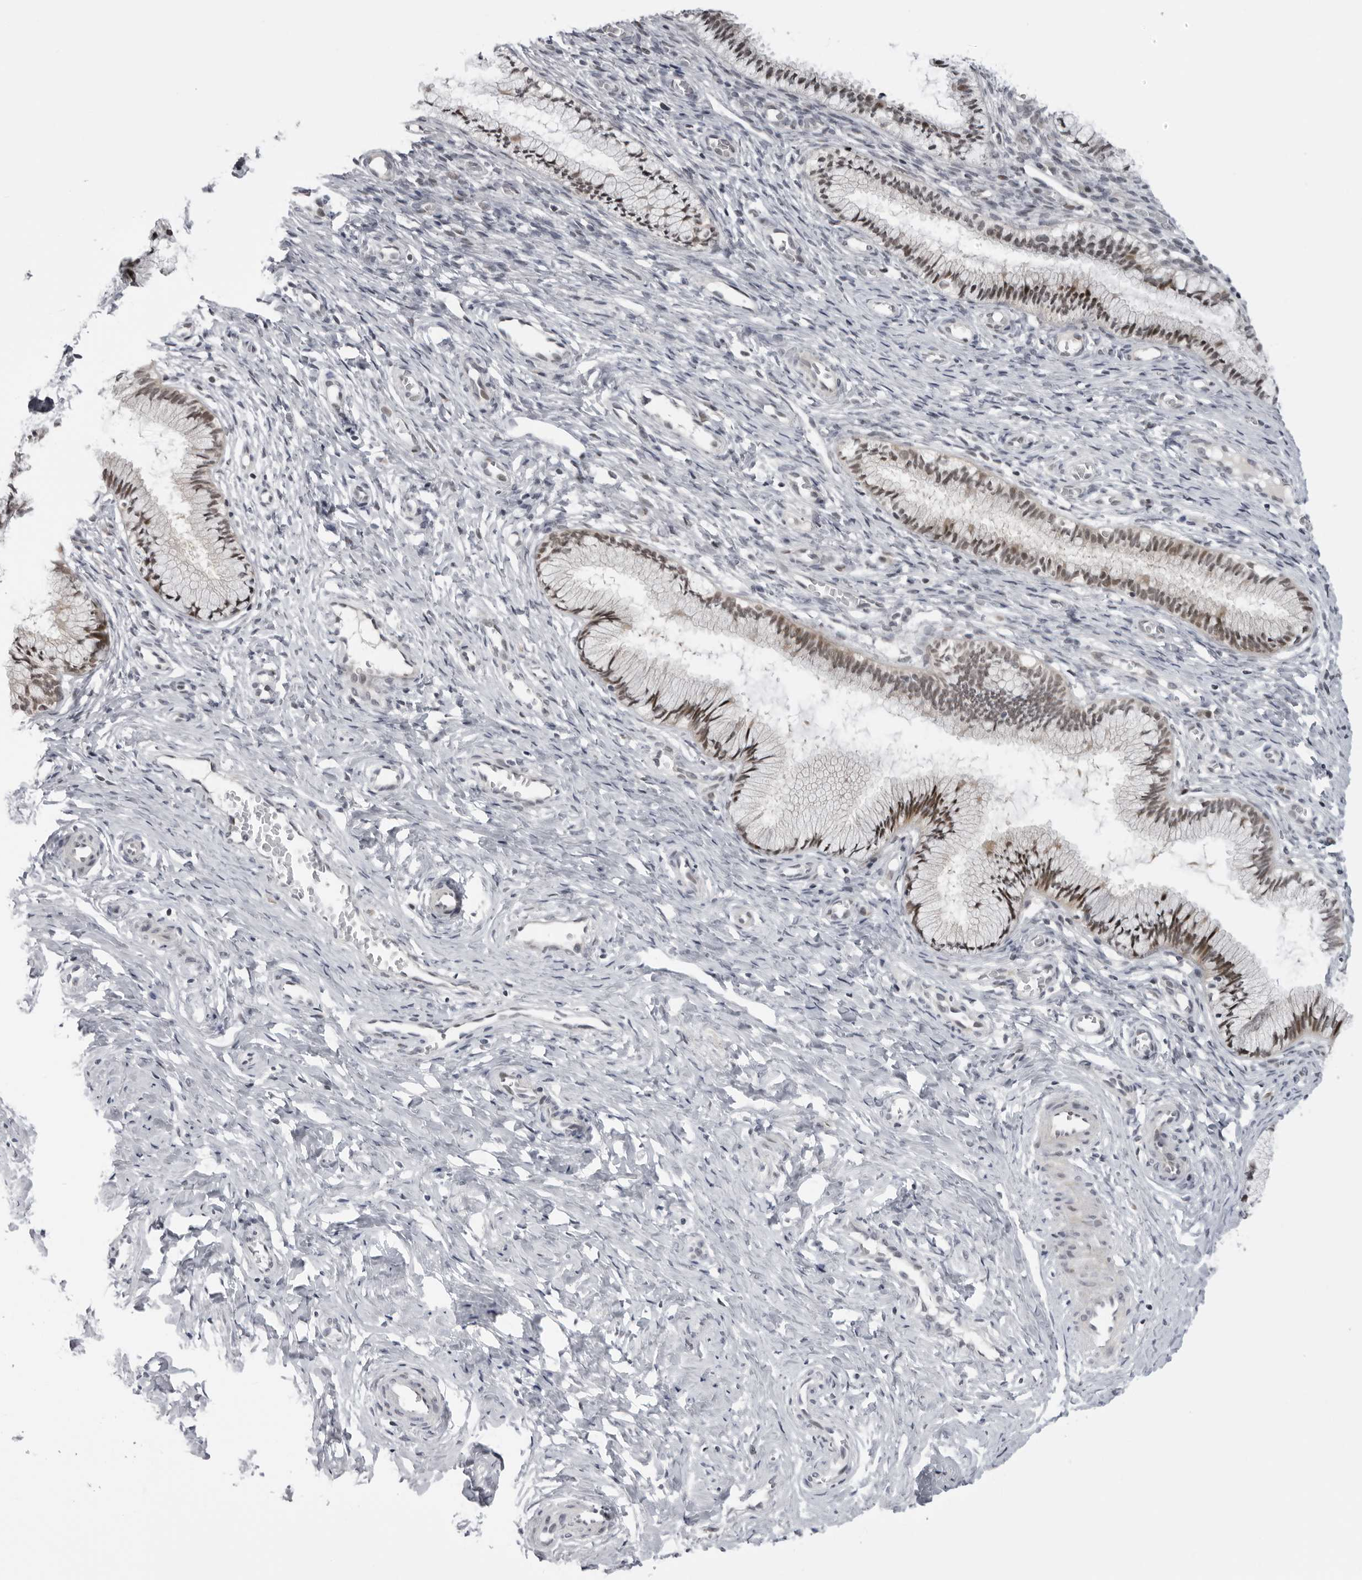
{"staining": {"intensity": "moderate", "quantity": ">75%", "location": "nuclear"}, "tissue": "cervix", "cell_type": "Glandular cells", "image_type": "normal", "snomed": [{"axis": "morphology", "description": "Normal tissue, NOS"}, {"axis": "topography", "description": "Cervix"}], "caption": "Immunohistochemistry (IHC) photomicrograph of normal human cervix stained for a protein (brown), which reveals medium levels of moderate nuclear positivity in about >75% of glandular cells.", "gene": "ALPK2", "patient": {"sex": "female", "age": 27}}